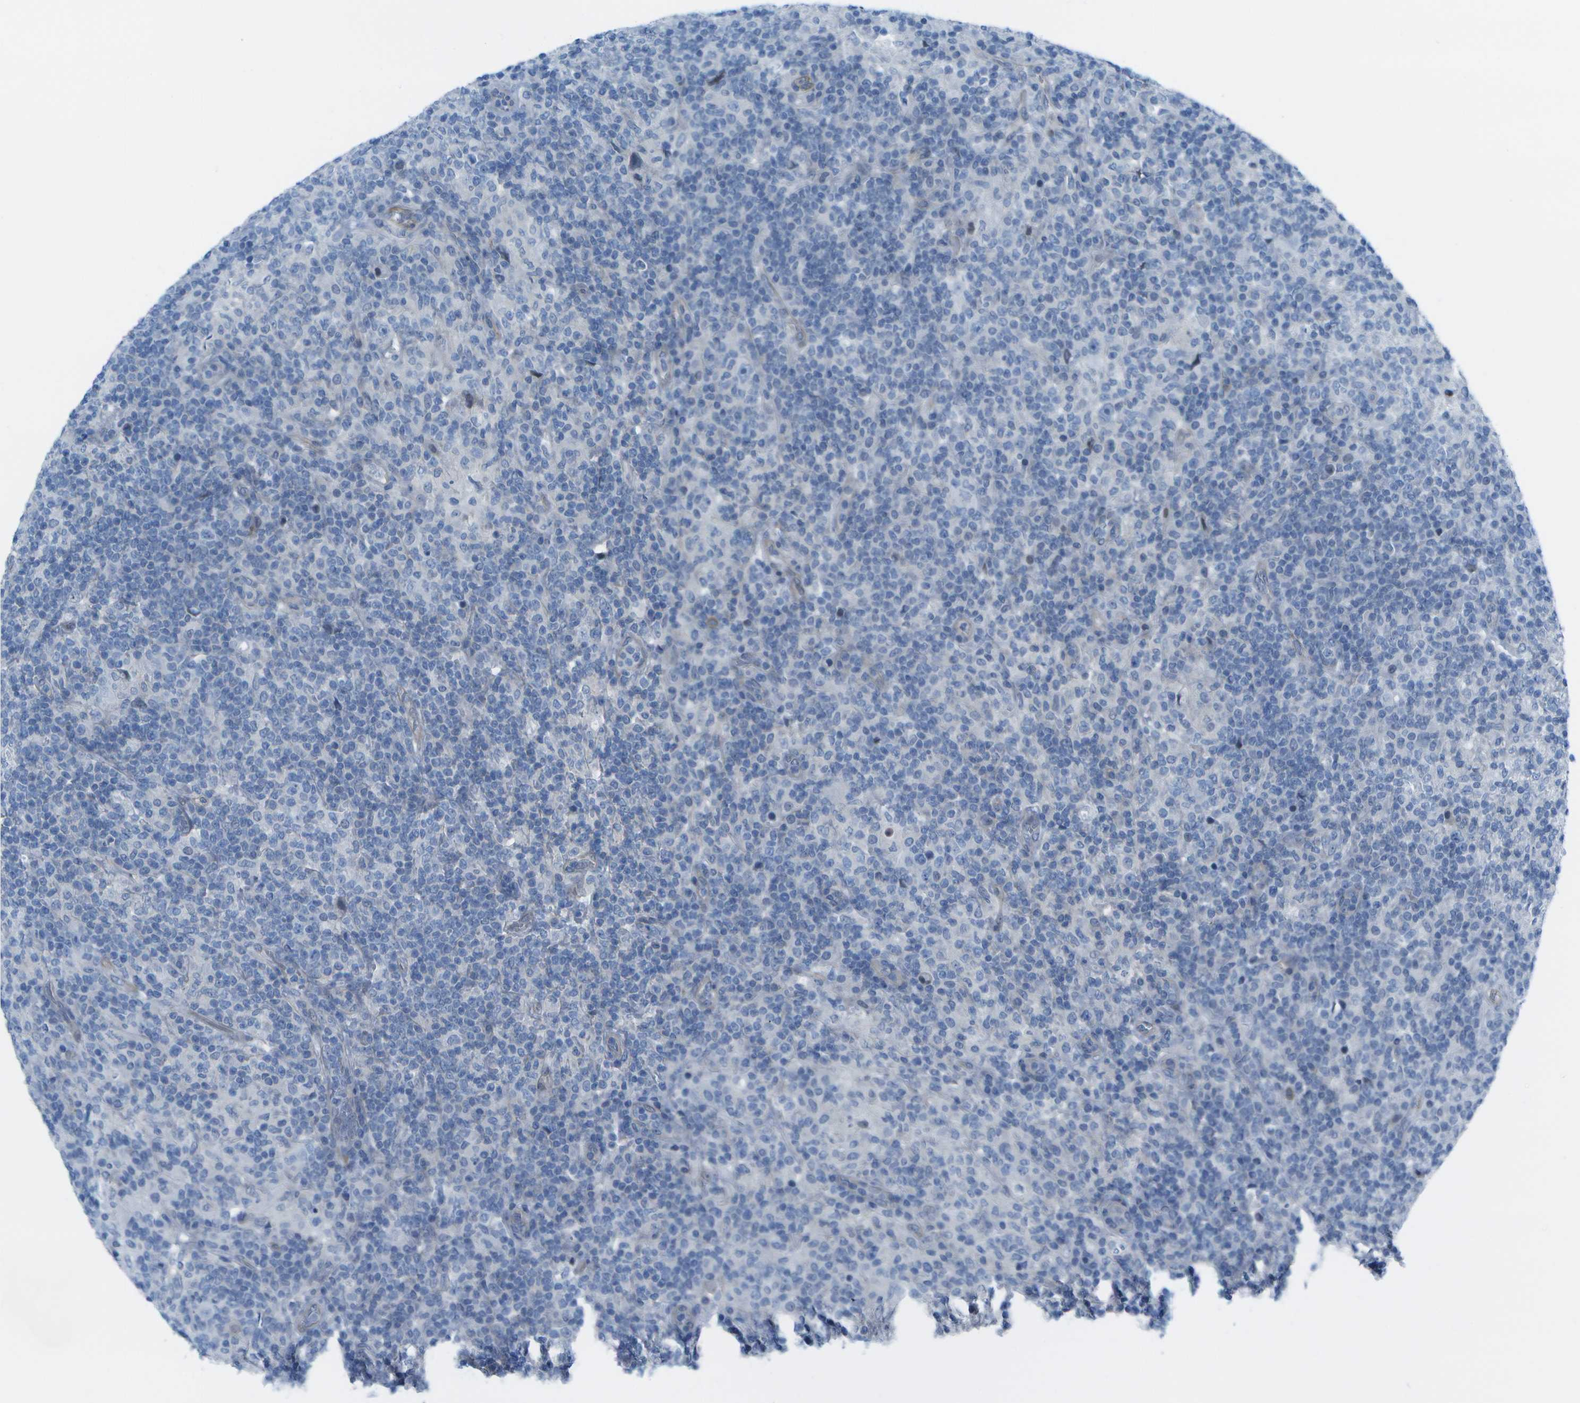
{"staining": {"intensity": "negative", "quantity": "none", "location": "none"}, "tissue": "lymphoma", "cell_type": "Tumor cells", "image_type": "cancer", "snomed": [{"axis": "morphology", "description": "Hodgkin's disease, NOS"}, {"axis": "topography", "description": "Lymph node"}], "caption": "There is no significant expression in tumor cells of Hodgkin's disease.", "gene": "SORBS3", "patient": {"sex": "male", "age": 70}}